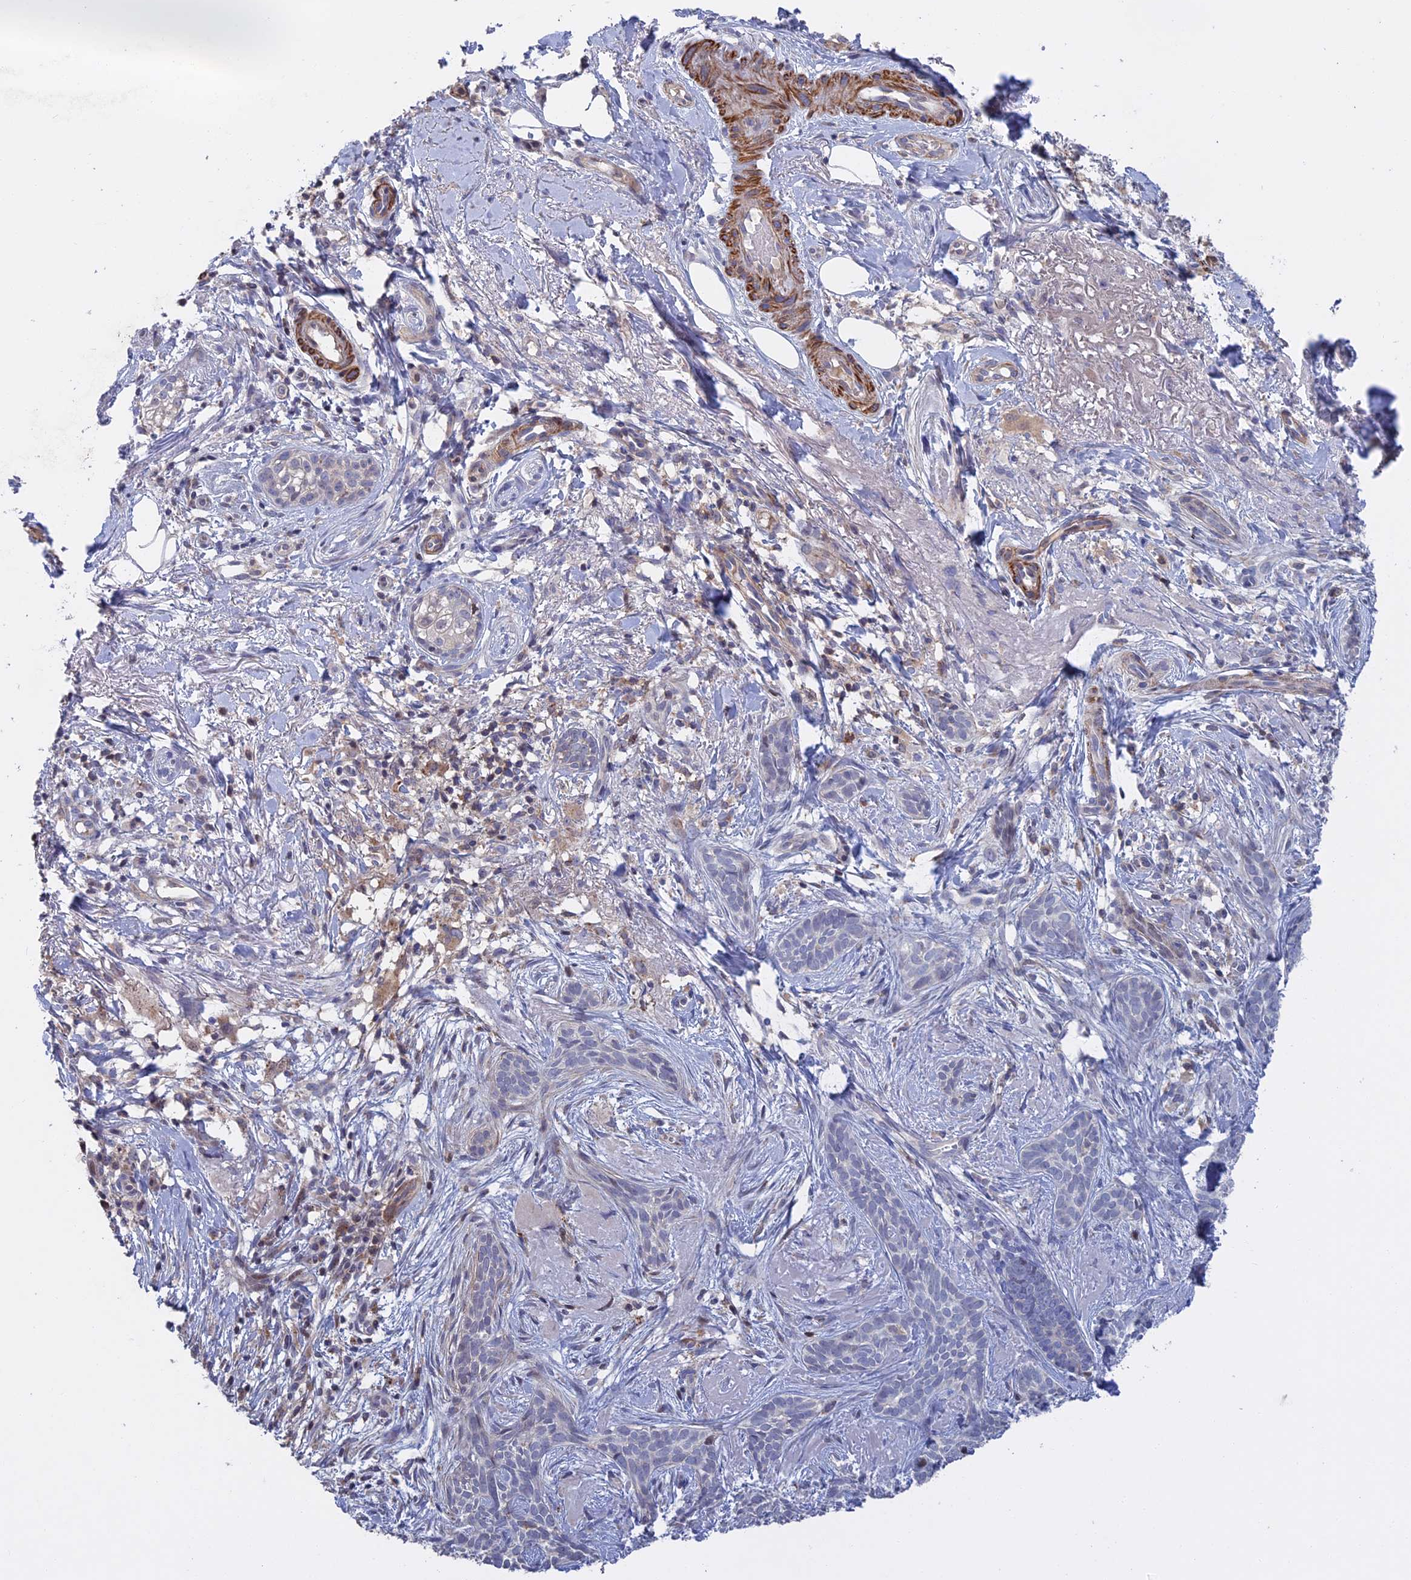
{"staining": {"intensity": "negative", "quantity": "none", "location": "none"}, "tissue": "skin cancer", "cell_type": "Tumor cells", "image_type": "cancer", "snomed": [{"axis": "morphology", "description": "Basal cell carcinoma"}, {"axis": "topography", "description": "Skin"}], "caption": "This histopathology image is of skin cancer (basal cell carcinoma) stained with immunohistochemistry to label a protein in brown with the nuclei are counter-stained blue. There is no positivity in tumor cells. (Brightfield microscopy of DAB (3,3'-diaminobenzidine) IHC at high magnification).", "gene": "LYPD5", "patient": {"sex": "female", "age": 76}}